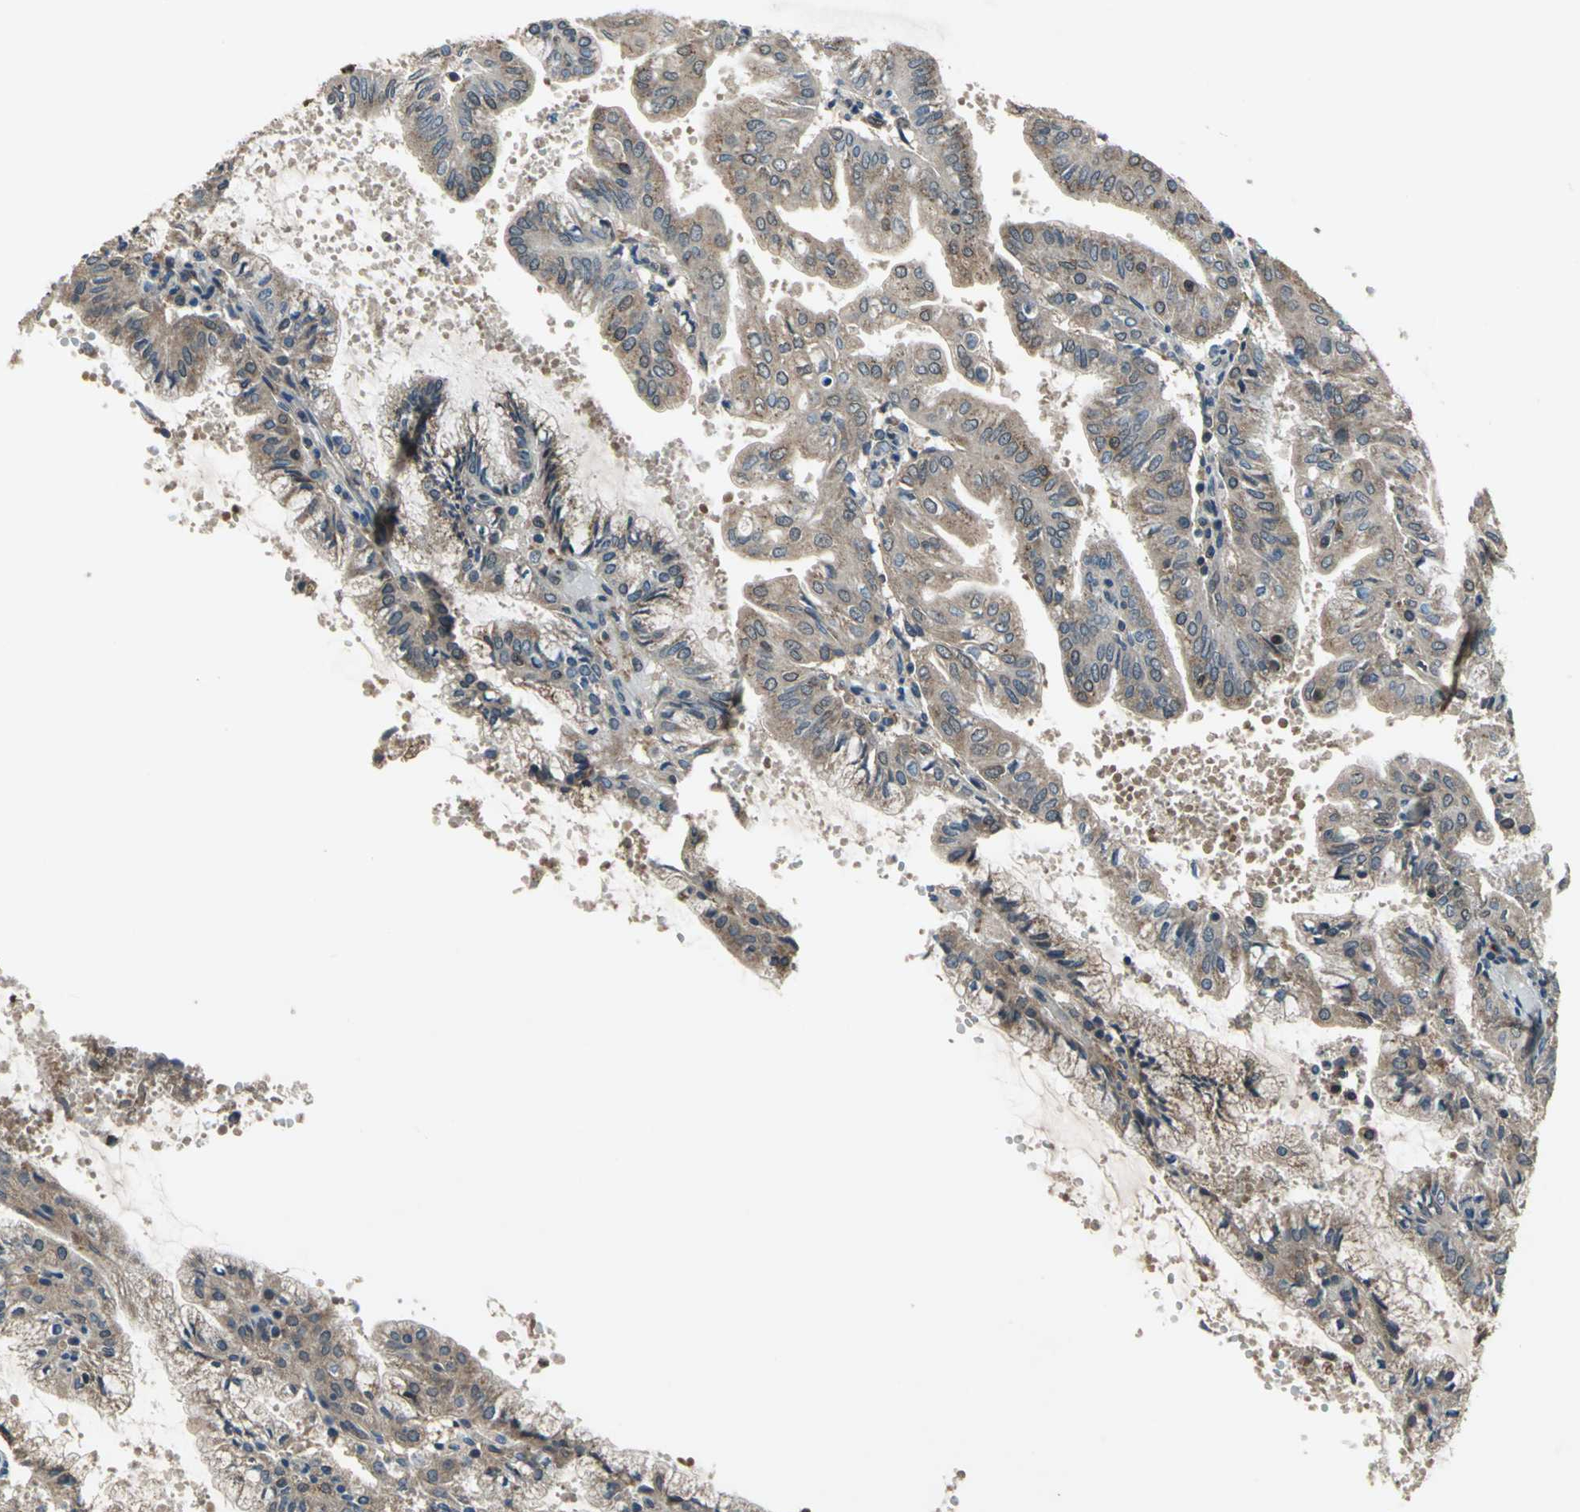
{"staining": {"intensity": "moderate", "quantity": ">75%", "location": "cytoplasmic/membranous"}, "tissue": "endometrial cancer", "cell_type": "Tumor cells", "image_type": "cancer", "snomed": [{"axis": "morphology", "description": "Adenocarcinoma, NOS"}, {"axis": "topography", "description": "Endometrium"}], "caption": "Protein expression analysis of endometrial cancer (adenocarcinoma) displays moderate cytoplasmic/membranous expression in about >75% of tumor cells.", "gene": "NFKBIE", "patient": {"sex": "female", "age": 63}}